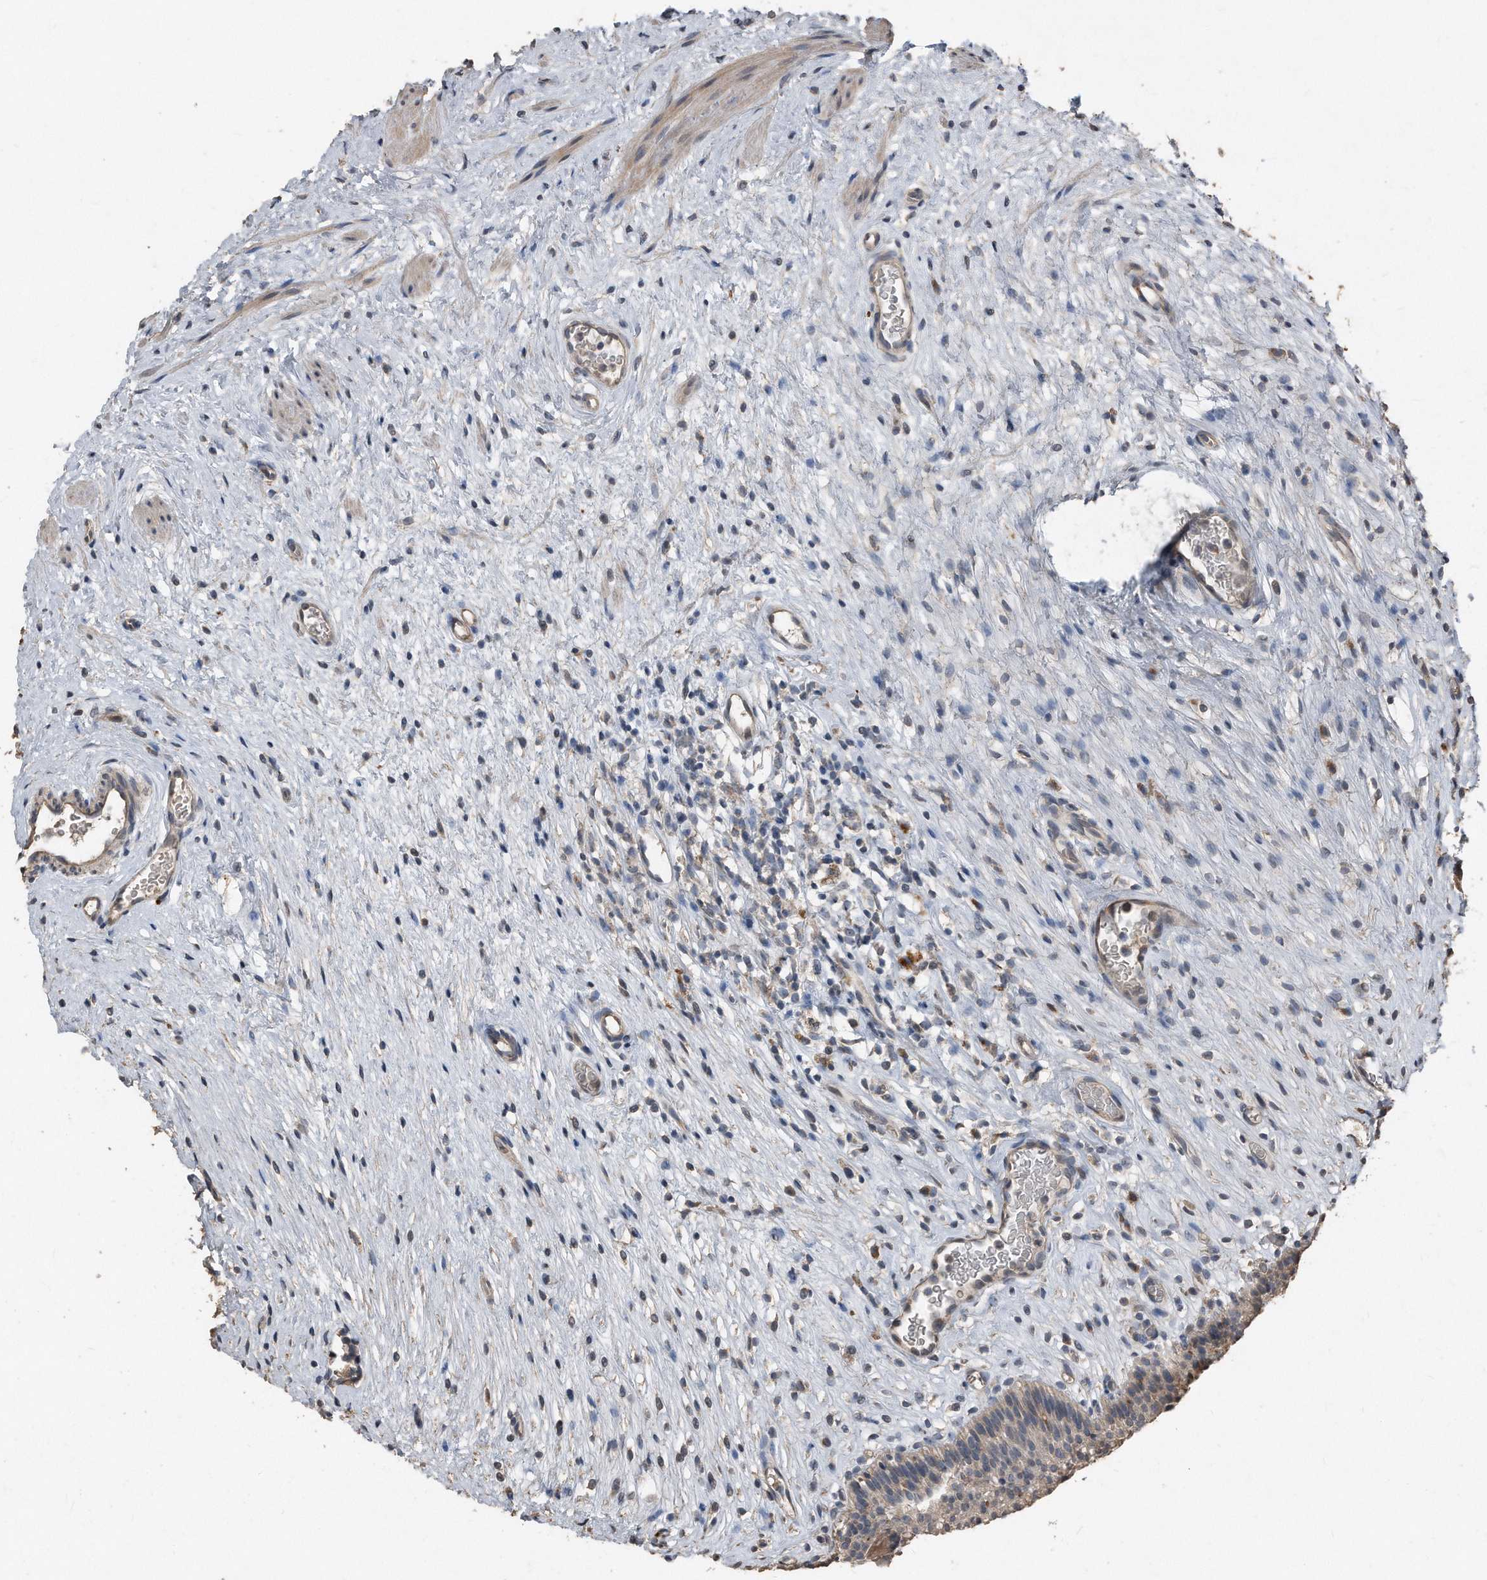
{"staining": {"intensity": "weak", "quantity": "25%-75%", "location": "cytoplasmic/membranous,nuclear"}, "tissue": "urinary bladder", "cell_type": "Urothelial cells", "image_type": "normal", "snomed": [{"axis": "morphology", "description": "Normal tissue, NOS"}, {"axis": "topography", "description": "Urinary bladder"}], "caption": "IHC (DAB (3,3'-diaminobenzidine)) staining of unremarkable human urinary bladder reveals weak cytoplasmic/membranous,nuclear protein expression in approximately 25%-75% of urothelial cells.", "gene": "ANKRD10", "patient": {"sex": "male", "age": 1}}